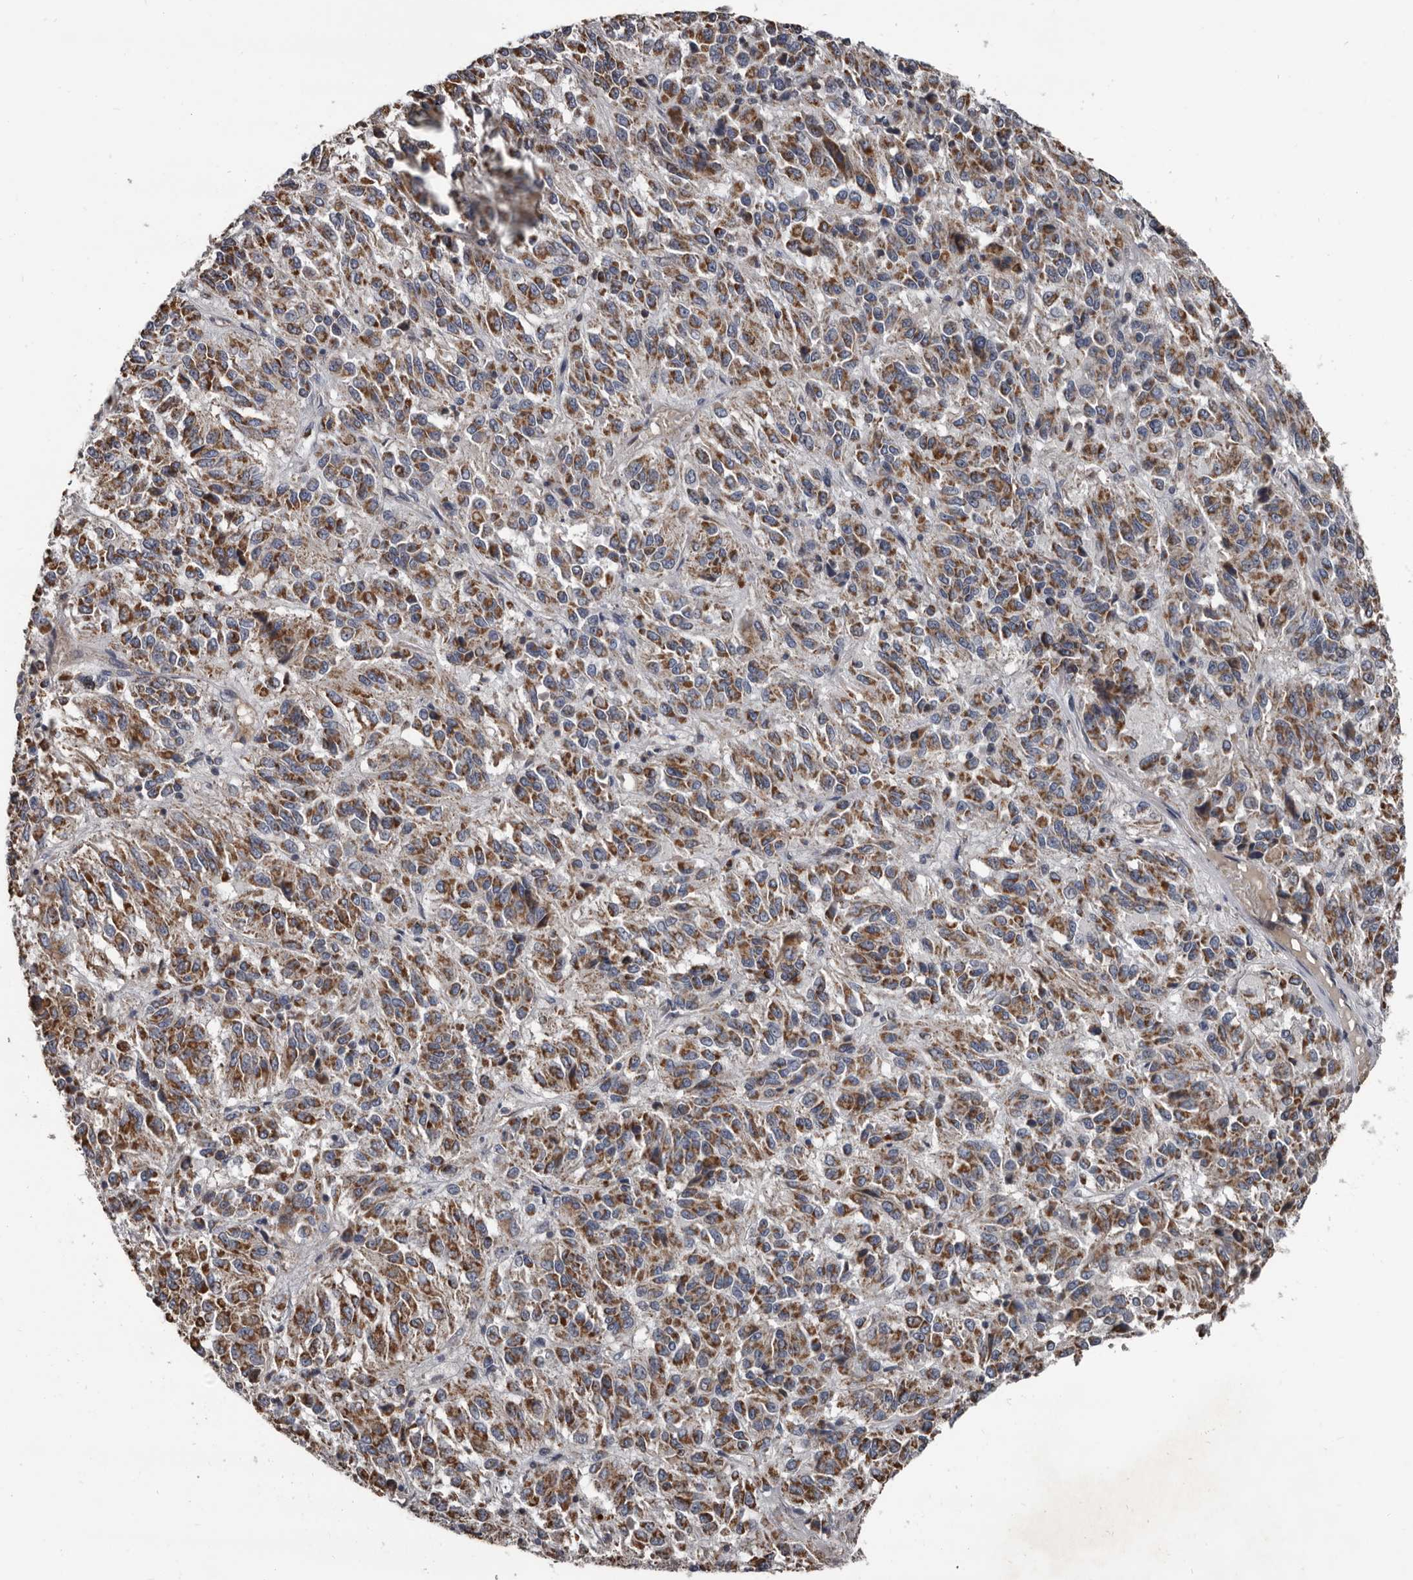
{"staining": {"intensity": "moderate", "quantity": ">75%", "location": "cytoplasmic/membranous"}, "tissue": "melanoma", "cell_type": "Tumor cells", "image_type": "cancer", "snomed": [{"axis": "morphology", "description": "Malignant melanoma, Metastatic site"}, {"axis": "topography", "description": "Lung"}], "caption": "Protein expression analysis of malignant melanoma (metastatic site) exhibits moderate cytoplasmic/membranous expression in about >75% of tumor cells. The protein of interest is shown in brown color, while the nuclei are stained blue.", "gene": "GREB1", "patient": {"sex": "male", "age": 64}}